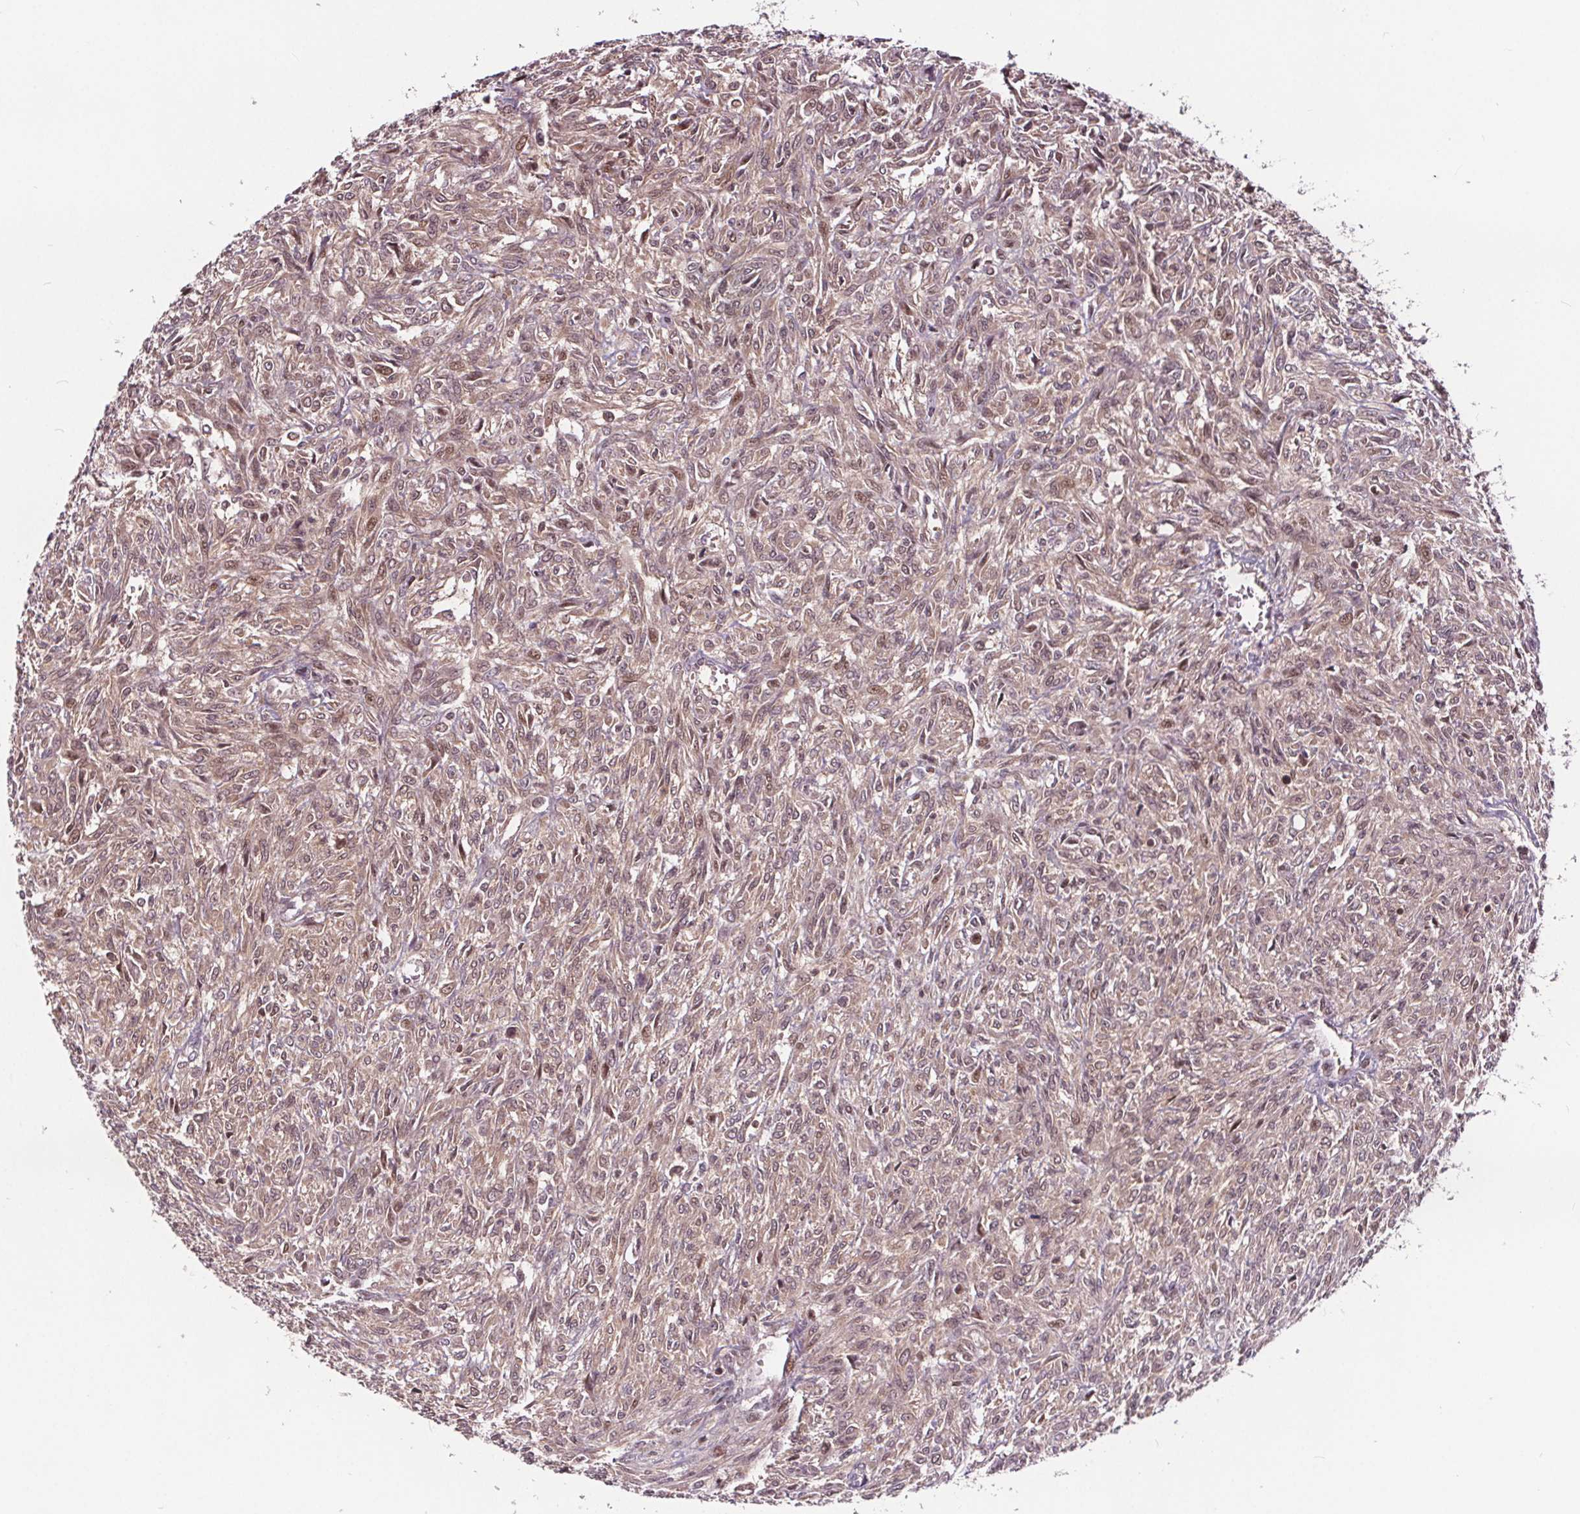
{"staining": {"intensity": "weak", "quantity": ">75%", "location": "cytoplasmic/membranous,nuclear"}, "tissue": "renal cancer", "cell_type": "Tumor cells", "image_type": "cancer", "snomed": [{"axis": "morphology", "description": "Adenocarcinoma, NOS"}, {"axis": "topography", "description": "Kidney"}], "caption": "Approximately >75% of tumor cells in renal adenocarcinoma show weak cytoplasmic/membranous and nuclear protein staining as visualized by brown immunohistochemical staining.", "gene": "HIF1AN", "patient": {"sex": "male", "age": 58}}